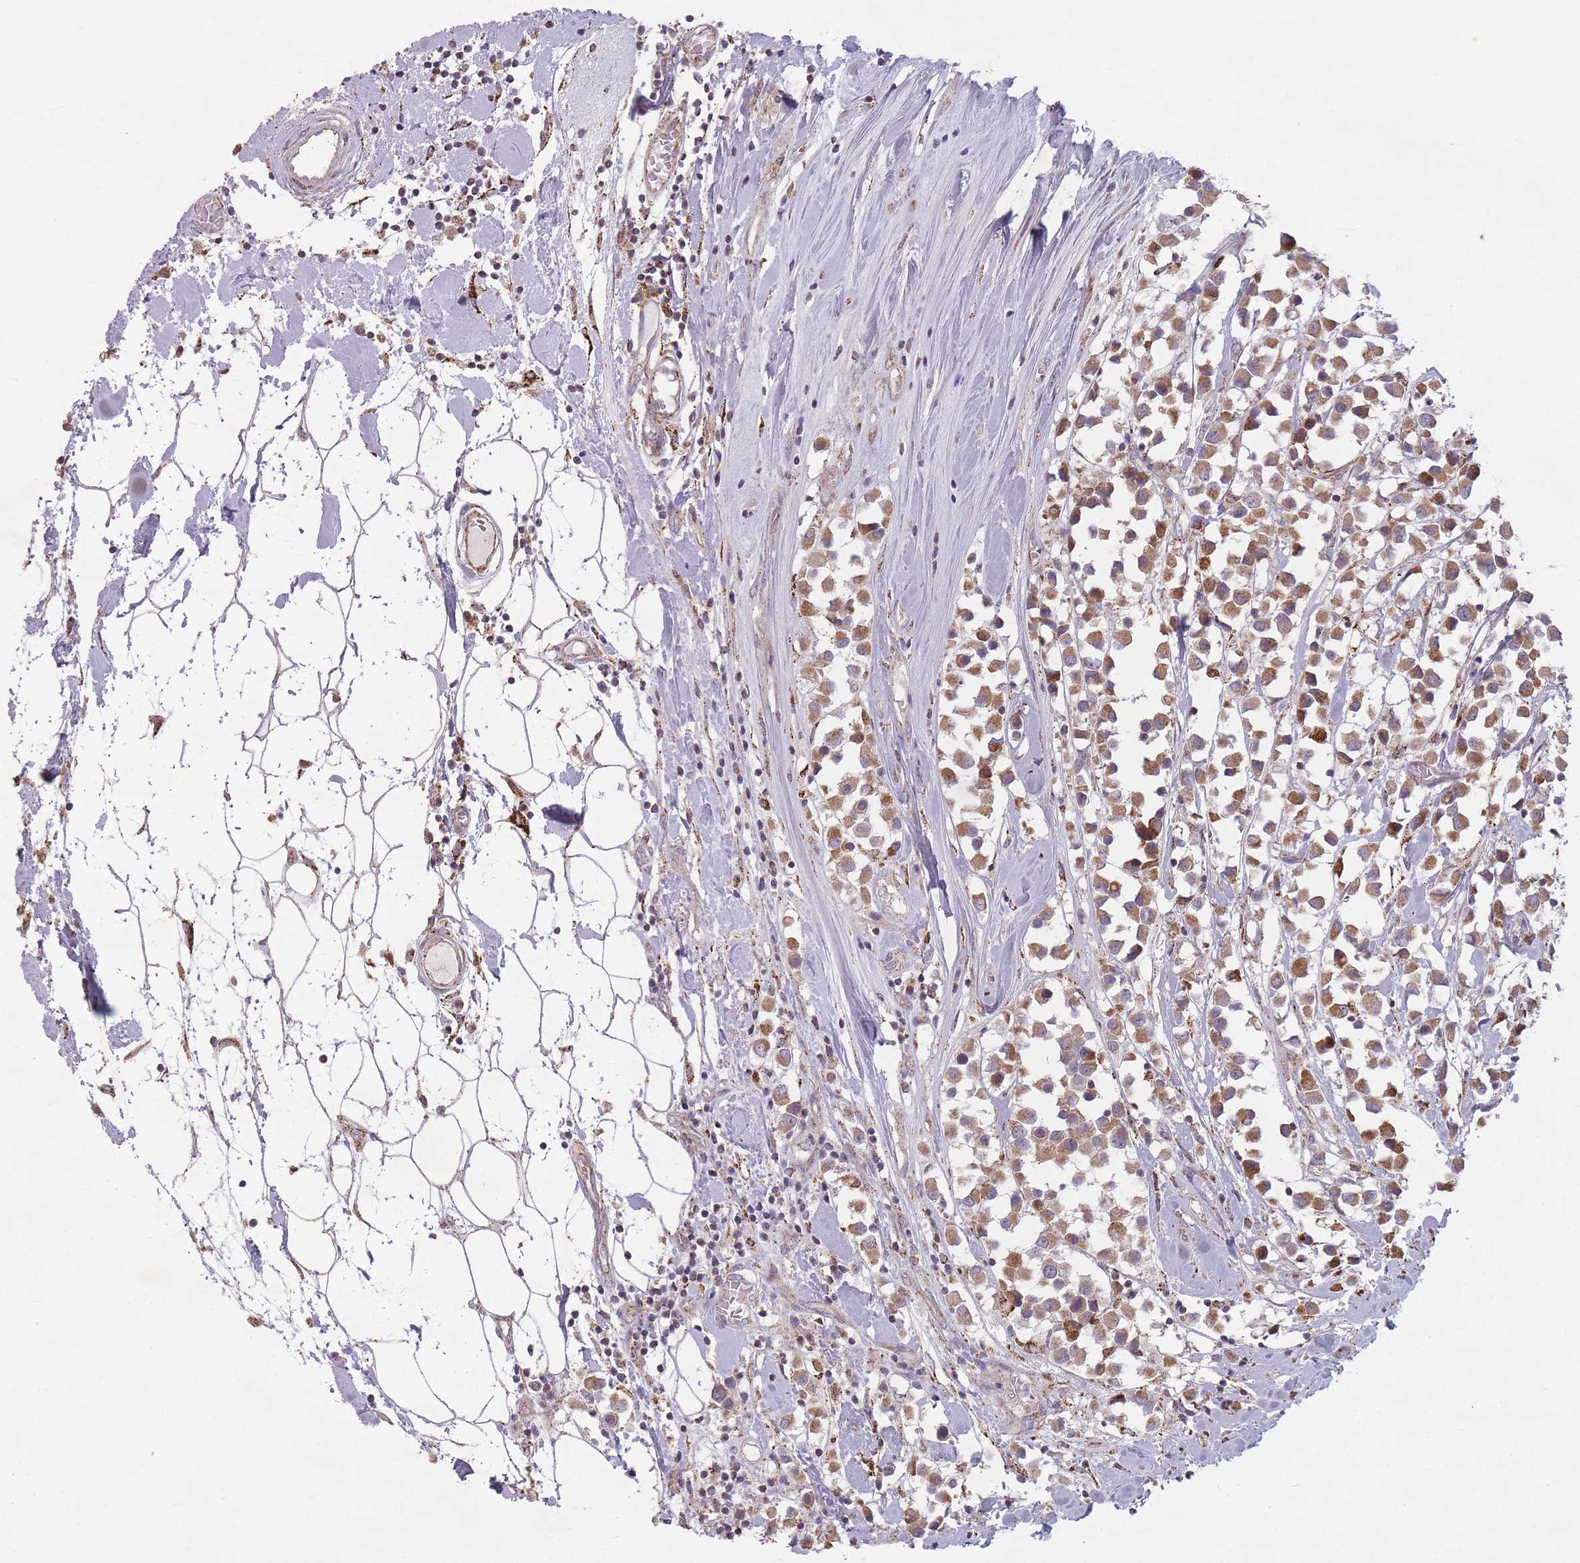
{"staining": {"intensity": "moderate", "quantity": ">75%", "location": "cytoplasmic/membranous"}, "tissue": "breast cancer", "cell_type": "Tumor cells", "image_type": "cancer", "snomed": [{"axis": "morphology", "description": "Duct carcinoma"}, {"axis": "topography", "description": "Breast"}], "caption": "Human breast cancer (intraductal carcinoma) stained with a protein marker shows moderate staining in tumor cells.", "gene": "OR10Q1", "patient": {"sex": "female", "age": 61}}